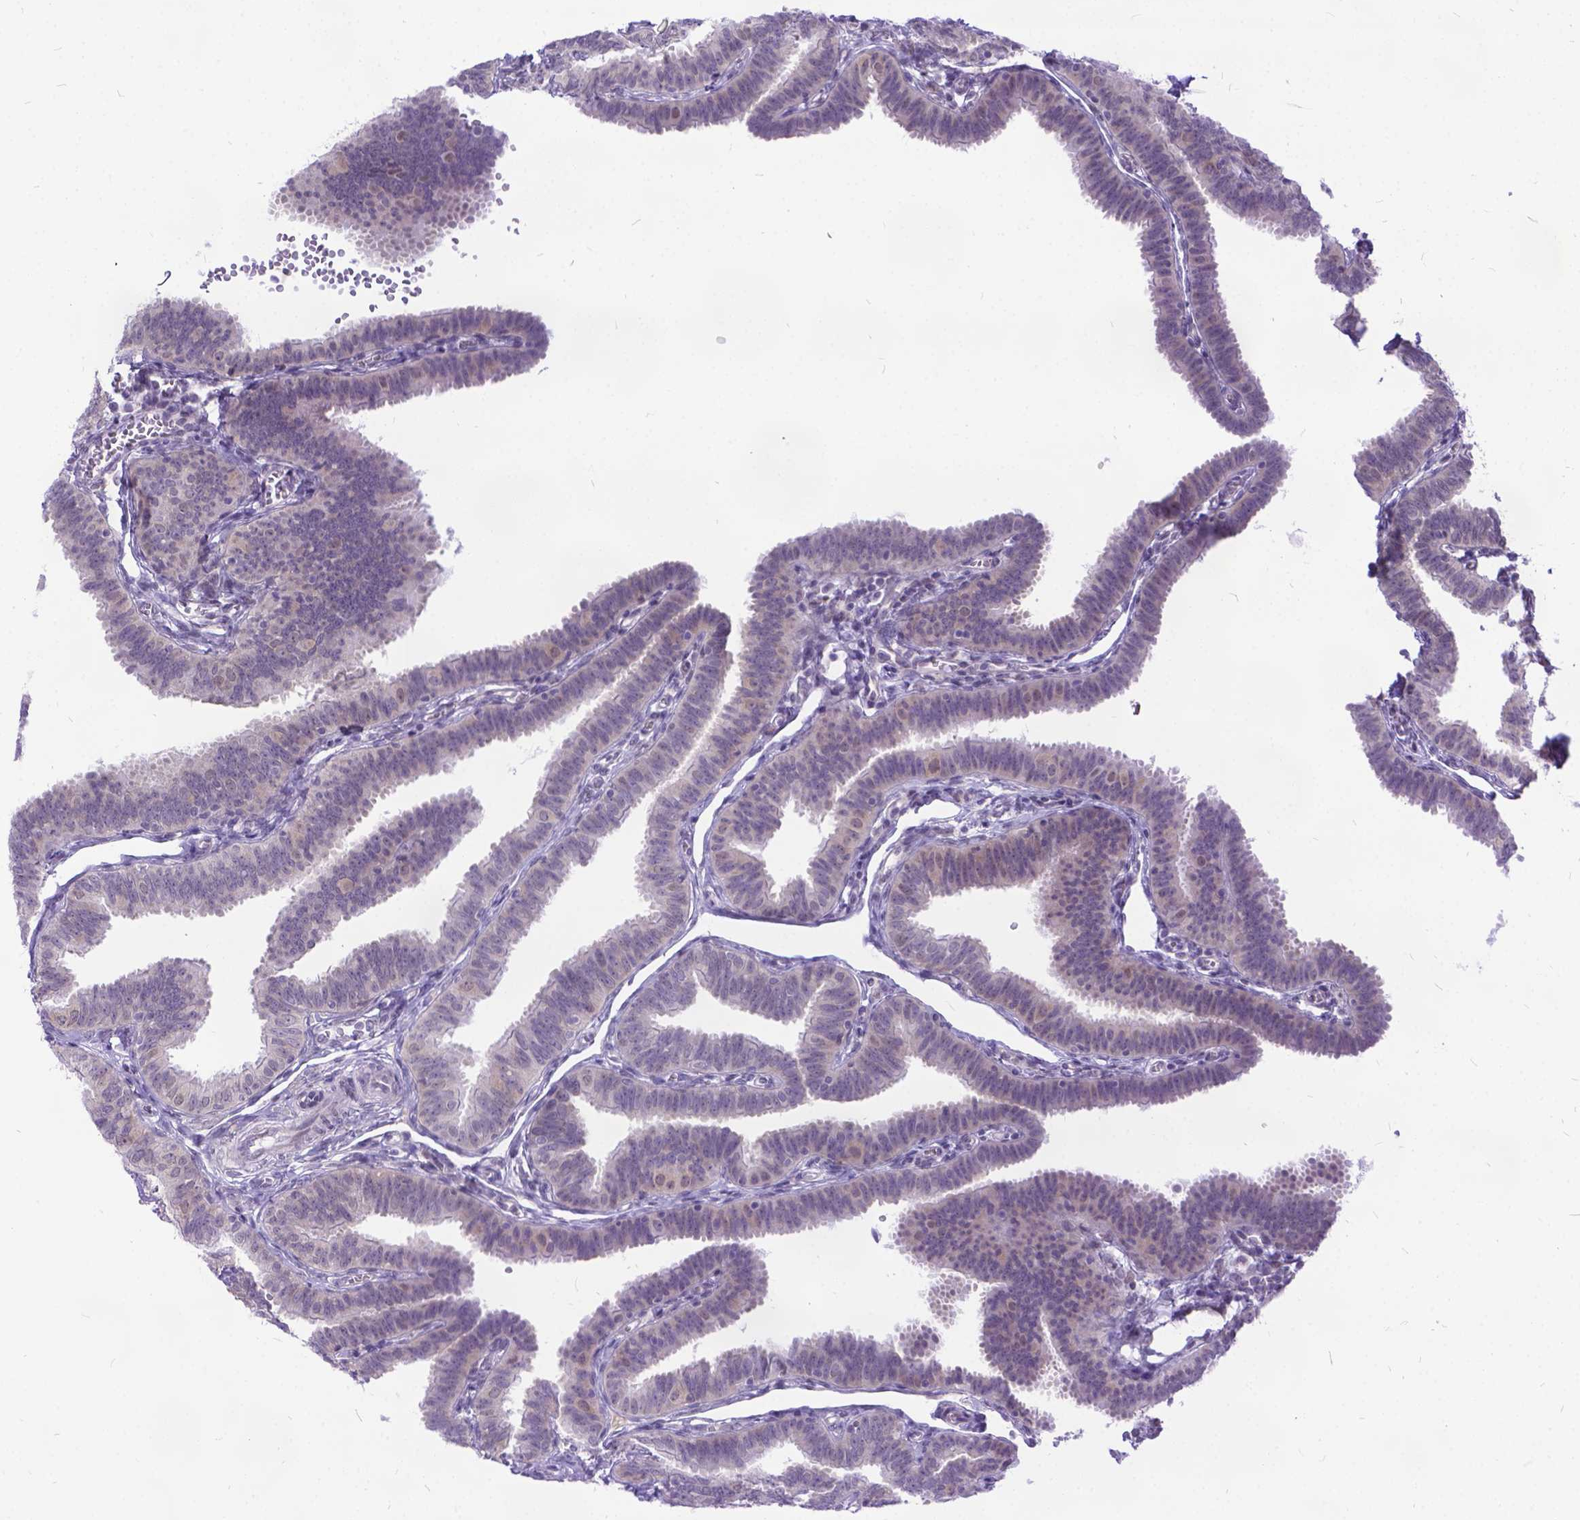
{"staining": {"intensity": "weak", "quantity": "<25%", "location": "cytoplasmic/membranous,nuclear"}, "tissue": "fallopian tube", "cell_type": "Glandular cells", "image_type": "normal", "snomed": [{"axis": "morphology", "description": "Normal tissue, NOS"}, {"axis": "topography", "description": "Fallopian tube"}], "caption": "IHC of normal human fallopian tube reveals no expression in glandular cells.", "gene": "FAM124B", "patient": {"sex": "female", "age": 25}}